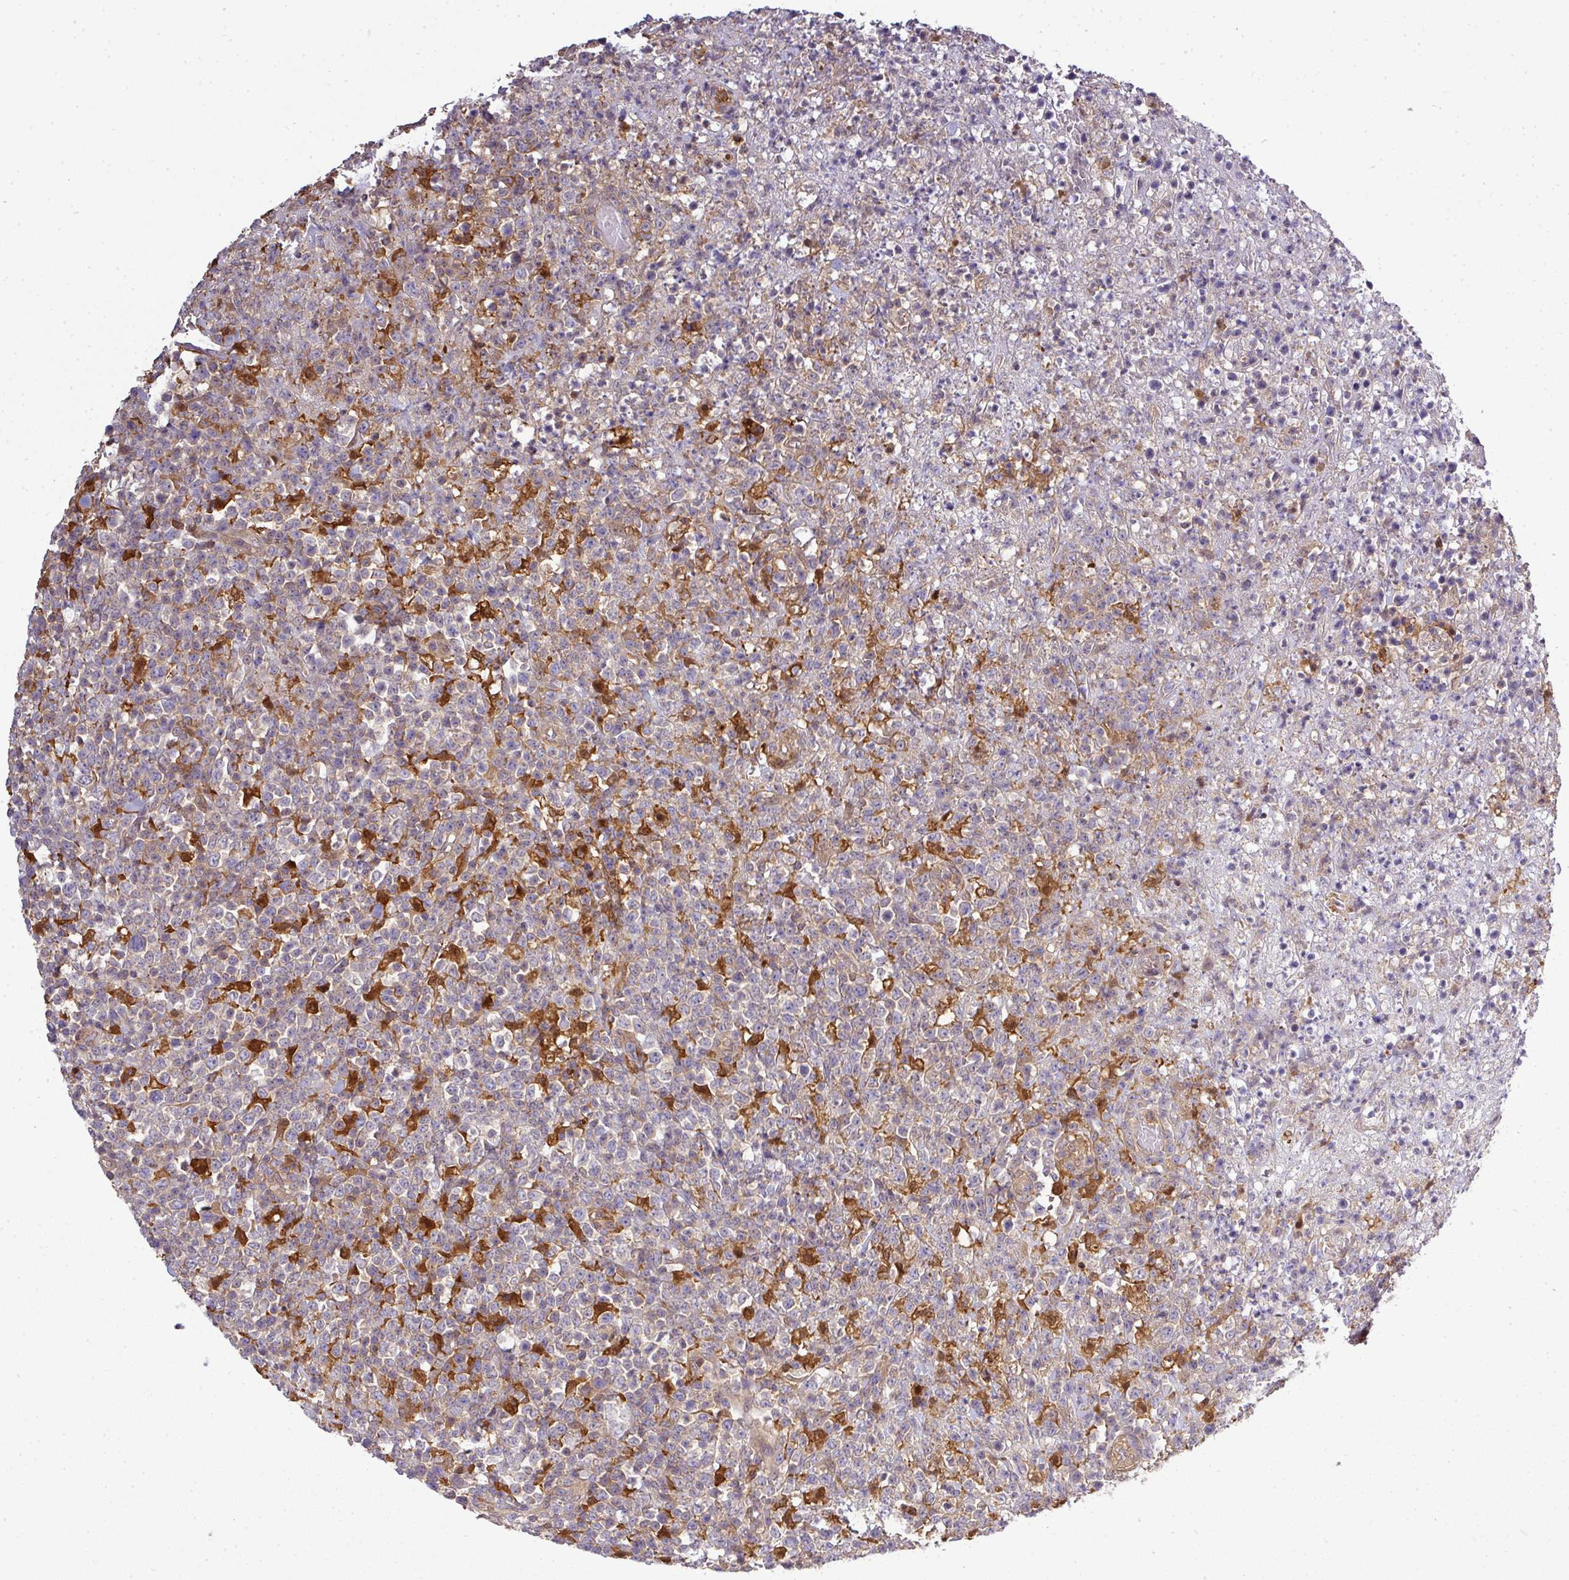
{"staining": {"intensity": "negative", "quantity": "none", "location": "none"}, "tissue": "lymphoma", "cell_type": "Tumor cells", "image_type": "cancer", "snomed": [{"axis": "morphology", "description": "Malignant lymphoma, non-Hodgkin's type, High grade"}, {"axis": "topography", "description": "Colon"}], "caption": "This is an IHC histopathology image of high-grade malignant lymphoma, non-Hodgkin's type. There is no positivity in tumor cells.", "gene": "STAT5A", "patient": {"sex": "female", "age": 53}}